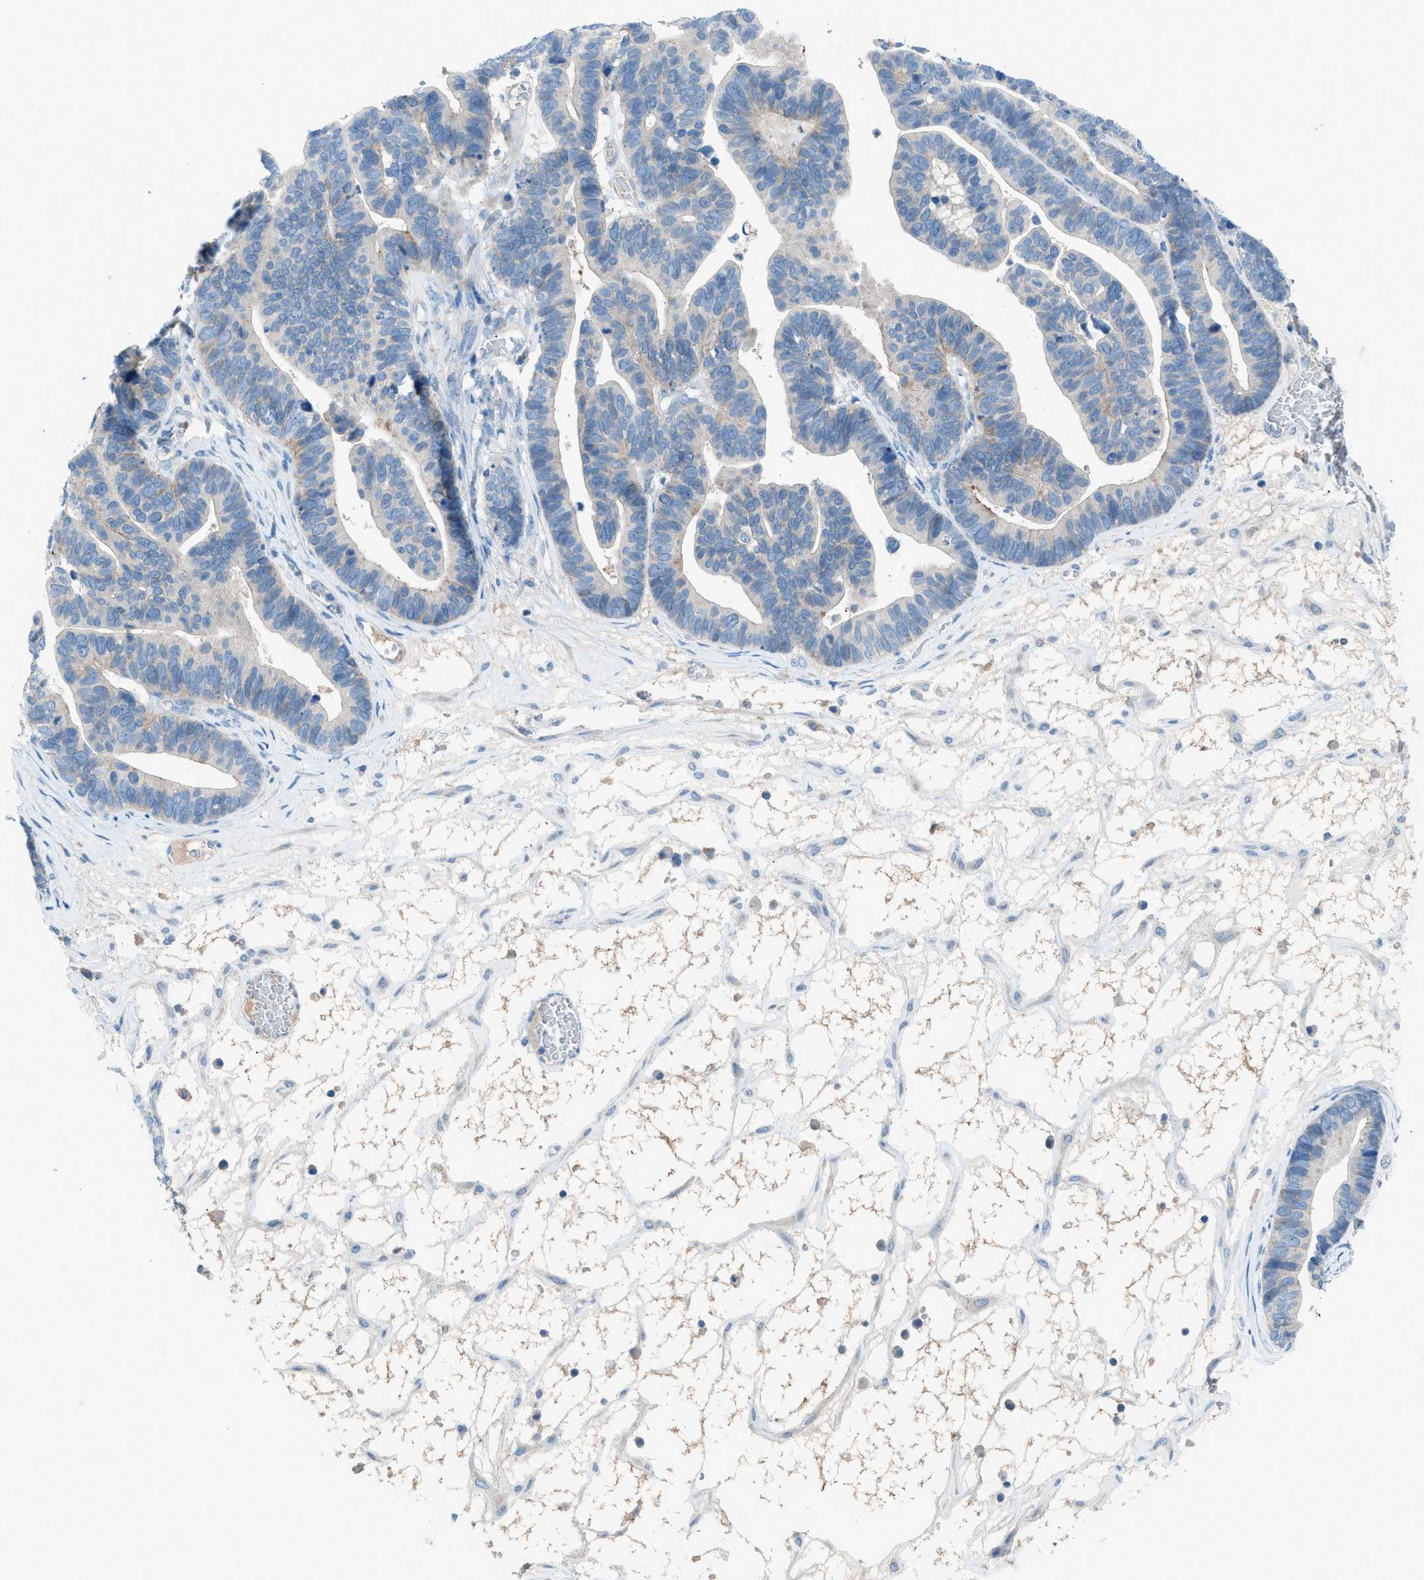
{"staining": {"intensity": "moderate", "quantity": "<25%", "location": "cytoplasmic/membranous"}, "tissue": "ovarian cancer", "cell_type": "Tumor cells", "image_type": "cancer", "snomed": [{"axis": "morphology", "description": "Cystadenocarcinoma, serous, NOS"}, {"axis": "topography", "description": "Ovary"}], "caption": "Human ovarian cancer stained for a protein (brown) demonstrates moderate cytoplasmic/membranous positive staining in approximately <25% of tumor cells.", "gene": "C5AR2", "patient": {"sex": "female", "age": 56}}